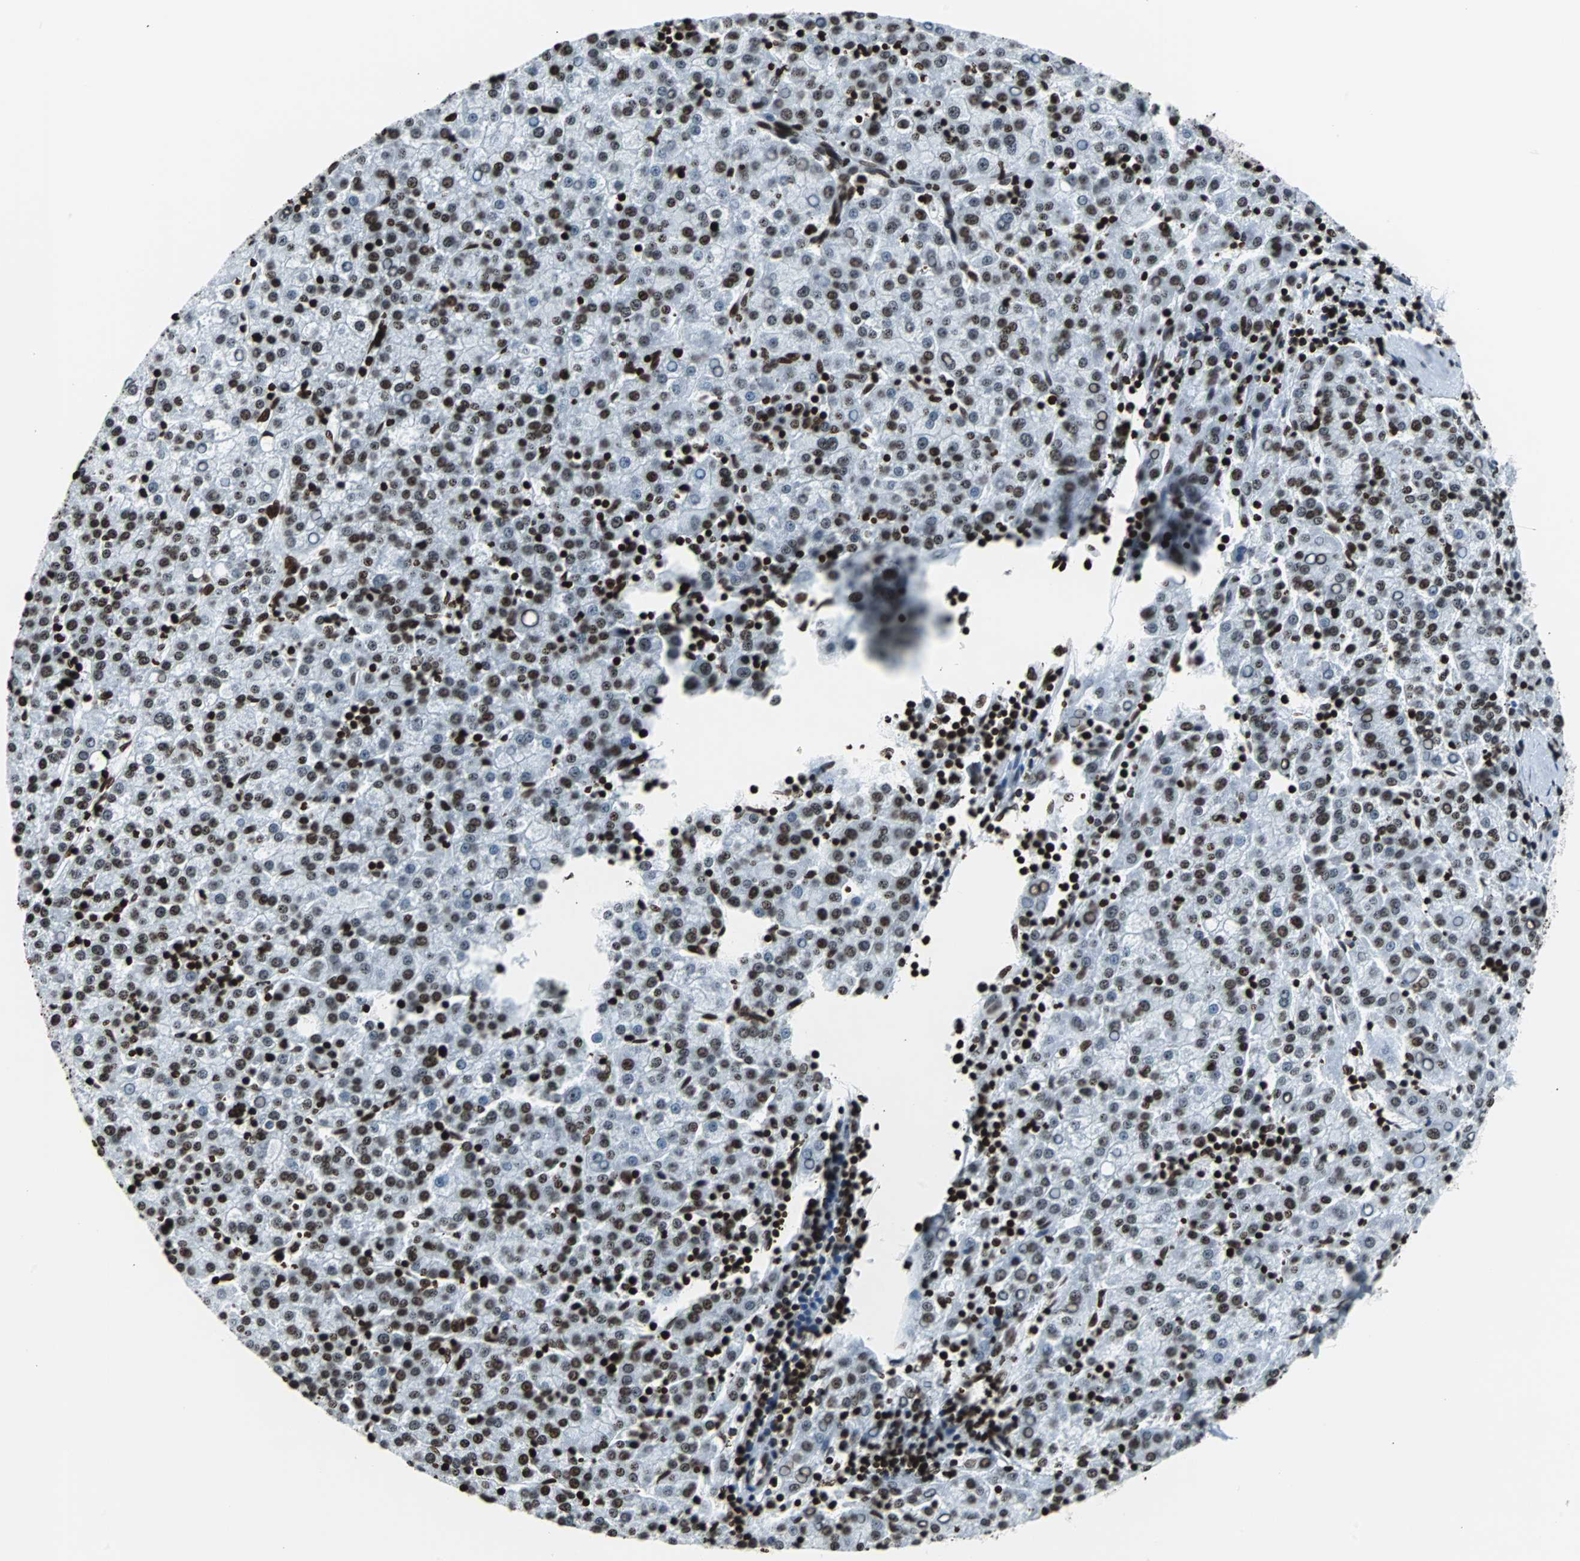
{"staining": {"intensity": "strong", "quantity": "25%-75%", "location": "nuclear"}, "tissue": "liver cancer", "cell_type": "Tumor cells", "image_type": "cancer", "snomed": [{"axis": "morphology", "description": "Carcinoma, Hepatocellular, NOS"}, {"axis": "topography", "description": "Liver"}], "caption": "Immunohistochemistry of liver cancer (hepatocellular carcinoma) shows high levels of strong nuclear expression in approximately 25%-75% of tumor cells.", "gene": "H2BC18", "patient": {"sex": "female", "age": 58}}